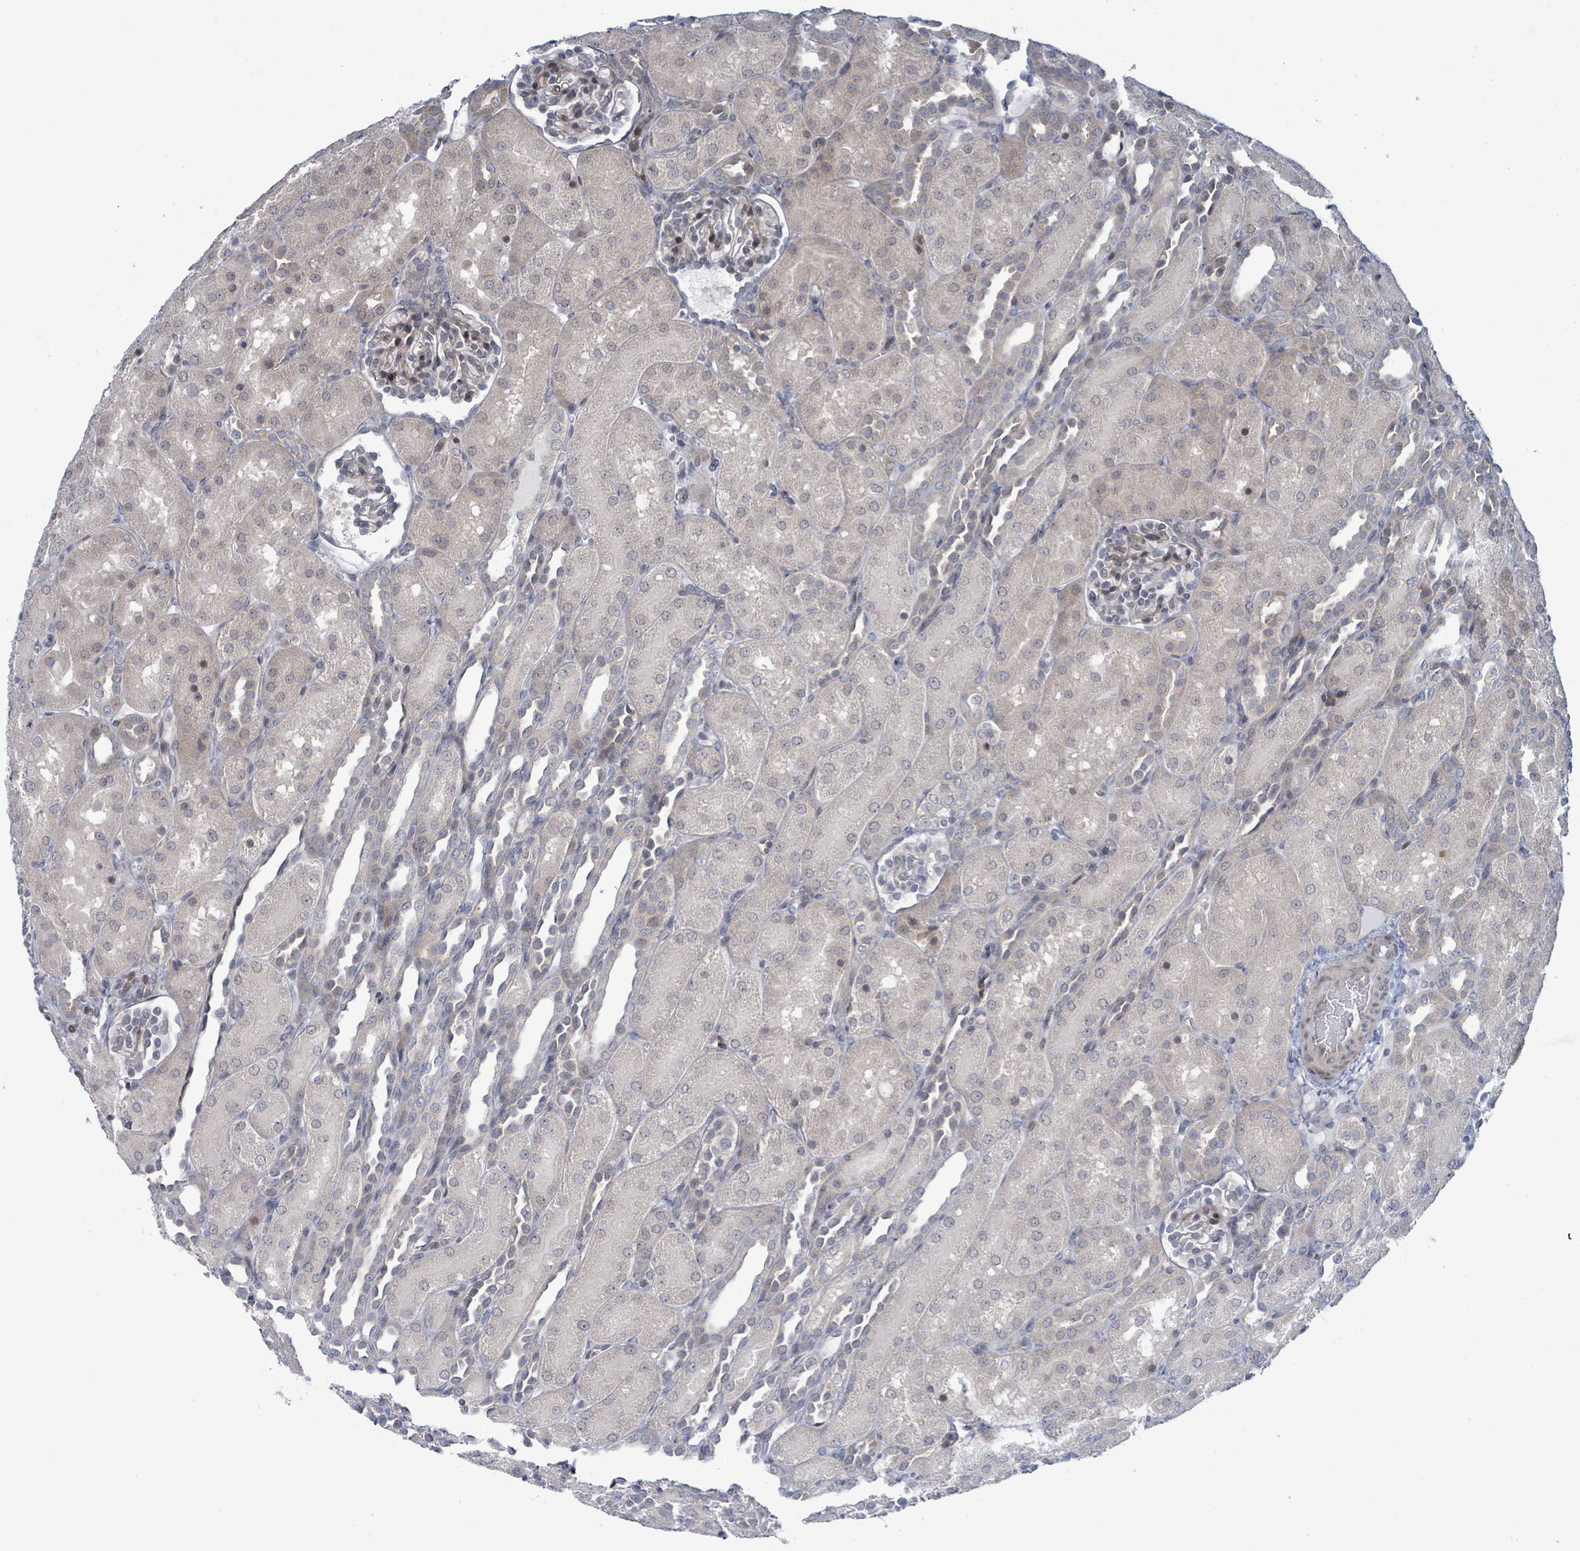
{"staining": {"intensity": "moderate", "quantity": "<25%", "location": "nuclear"}, "tissue": "kidney", "cell_type": "Cells in glomeruli", "image_type": "normal", "snomed": [{"axis": "morphology", "description": "Normal tissue, NOS"}, {"axis": "topography", "description": "Kidney"}], "caption": "This photomicrograph demonstrates IHC staining of unremarkable kidney, with low moderate nuclear expression in about <25% of cells in glomeruli.", "gene": "RPL32", "patient": {"sex": "male", "age": 1}}